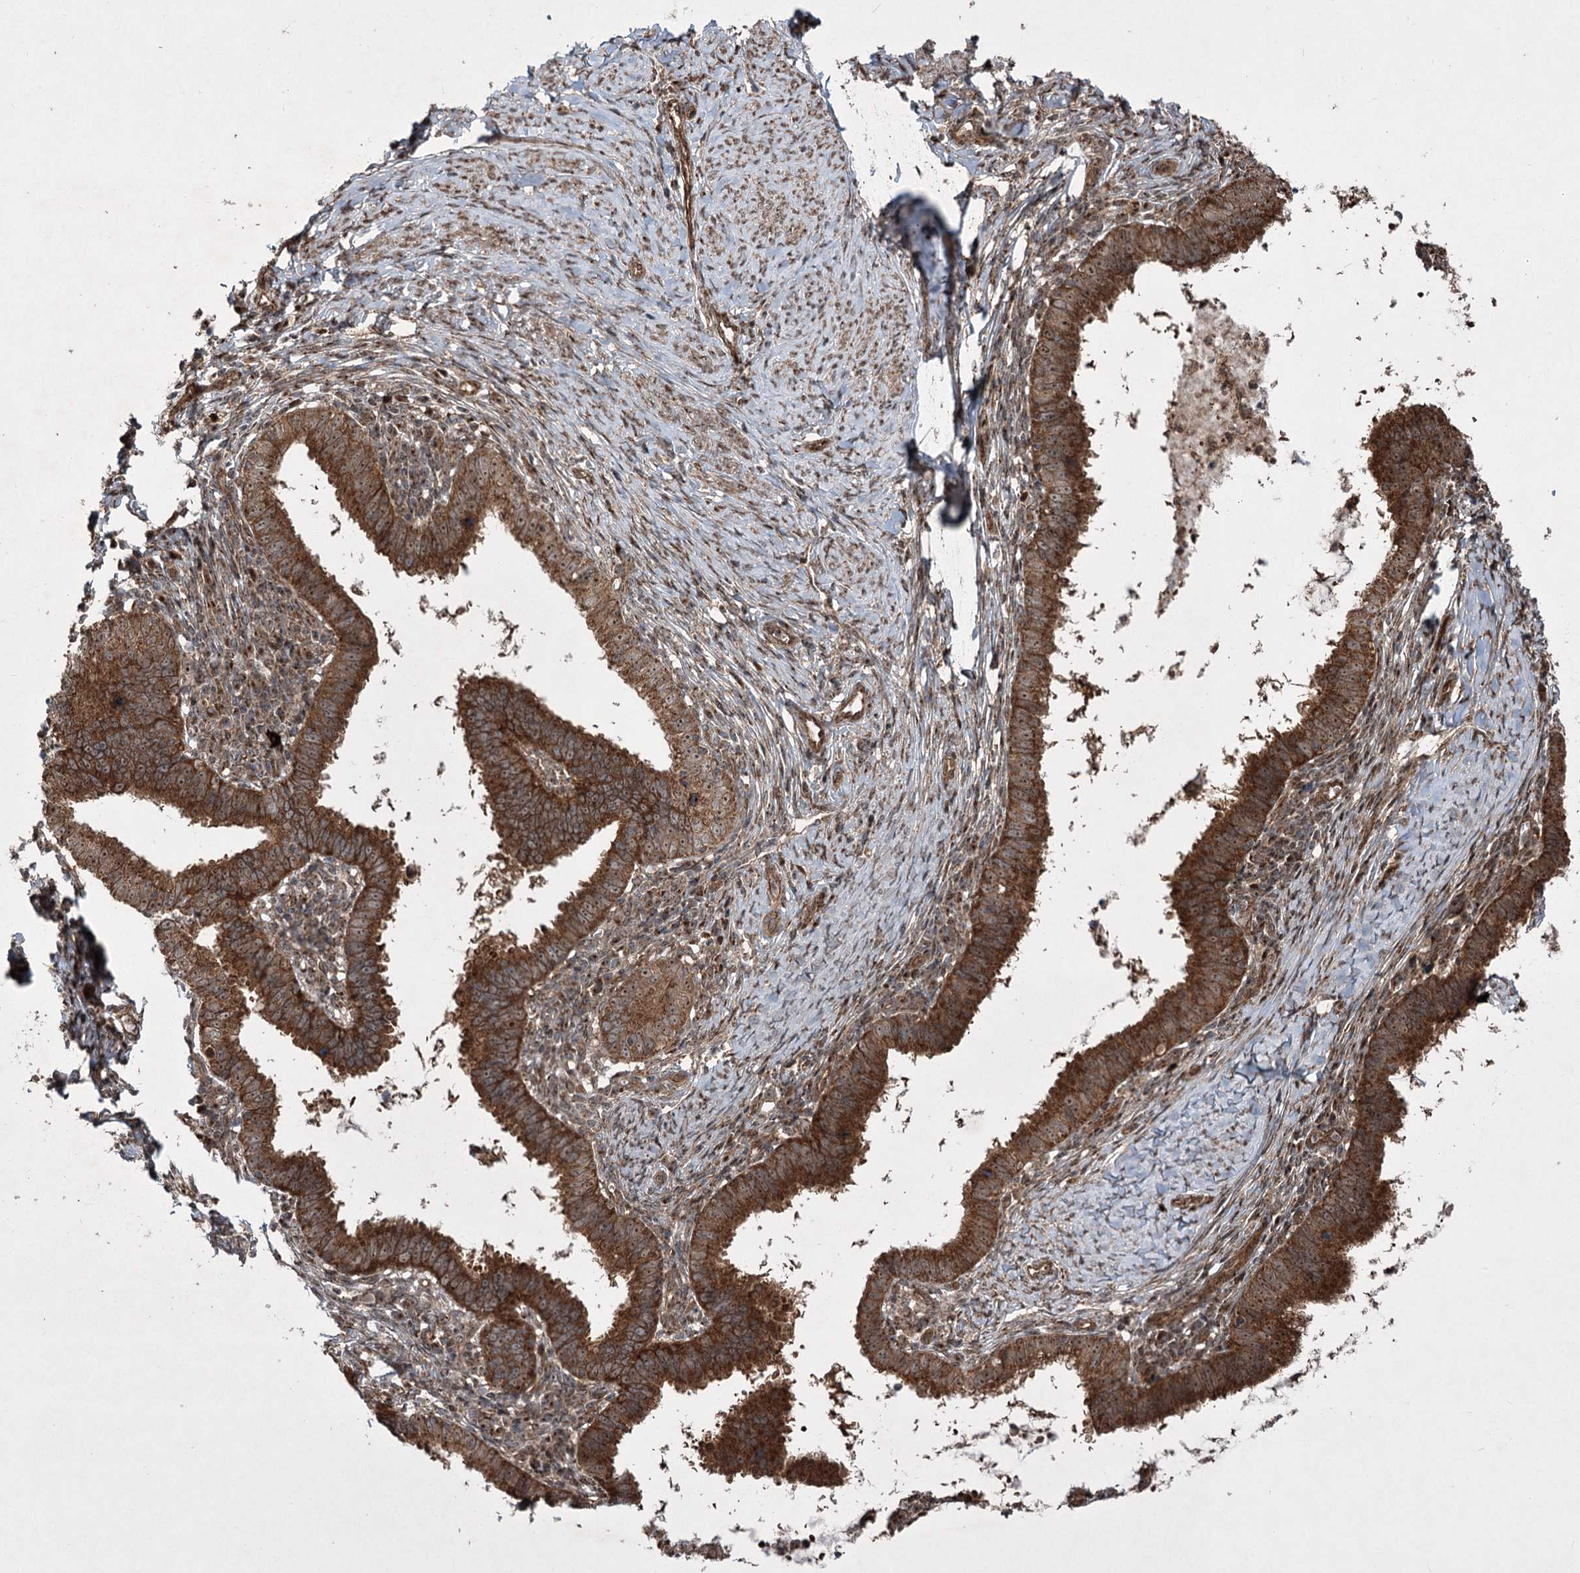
{"staining": {"intensity": "strong", "quantity": ">75%", "location": "cytoplasmic/membranous,nuclear"}, "tissue": "cervical cancer", "cell_type": "Tumor cells", "image_type": "cancer", "snomed": [{"axis": "morphology", "description": "Adenocarcinoma, NOS"}, {"axis": "topography", "description": "Cervix"}], "caption": "Cervical adenocarcinoma stained with a brown dye exhibits strong cytoplasmic/membranous and nuclear positive expression in about >75% of tumor cells.", "gene": "SERINC5", "patient": {"sex": "female", "age": 36}}